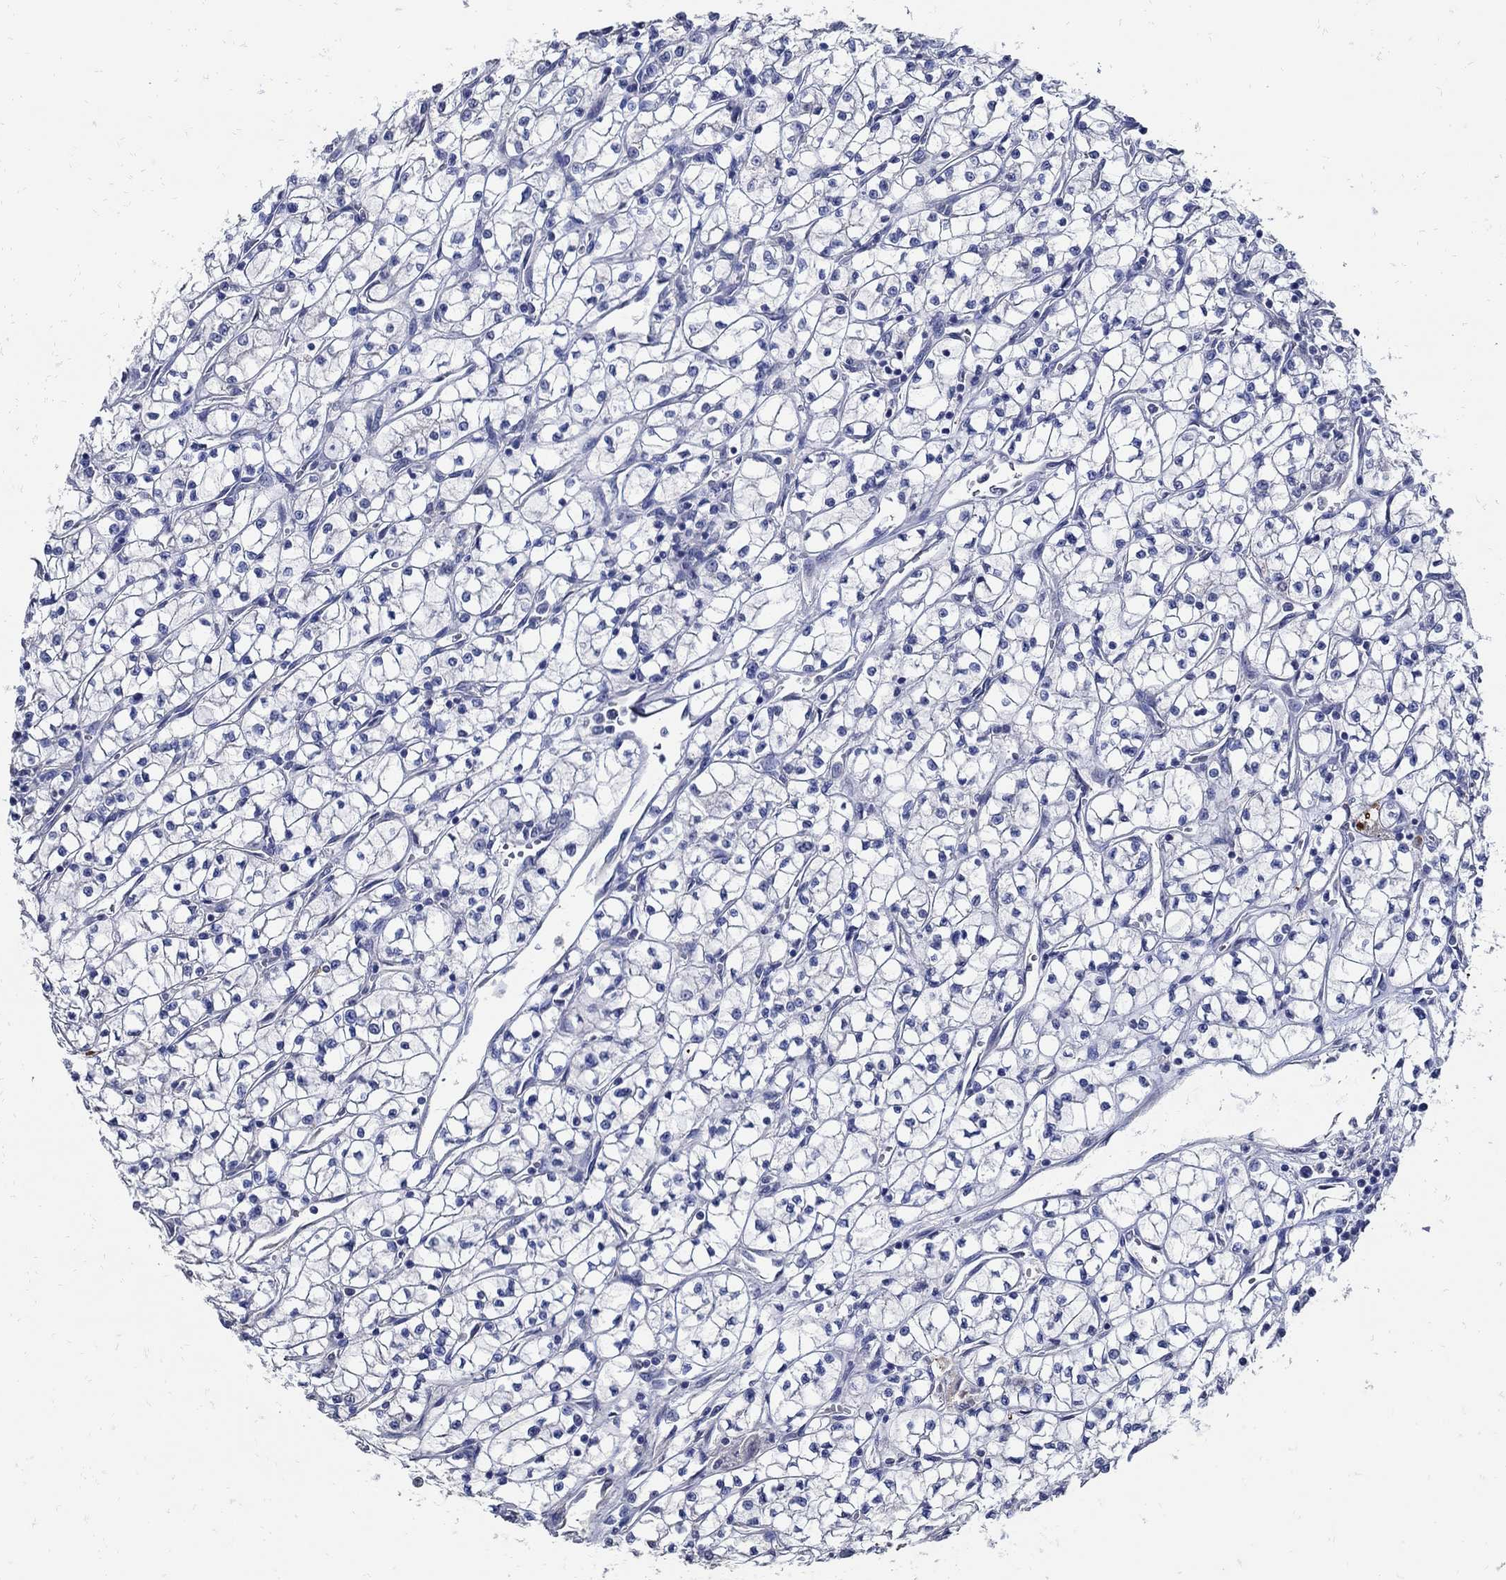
{"staining": {"intensity": "negative", "quantity": "none", "location": "none"}, "tissue": "renal cancer", "cell_type": "Tumor cells", "image_type": "cancer", "snomed": [{"axis": "morphology", "description": "Adenocarcinoma, NOS"}, {"axis": "topography", "description": "Kidney"}], "caption": "Renal cancer (adenocarcinoma) stained for a protein using IHC demonstrates no positivity tumor cells.", "gene": "KCNN3", "patient": {"sex": "female", "age": 64}}